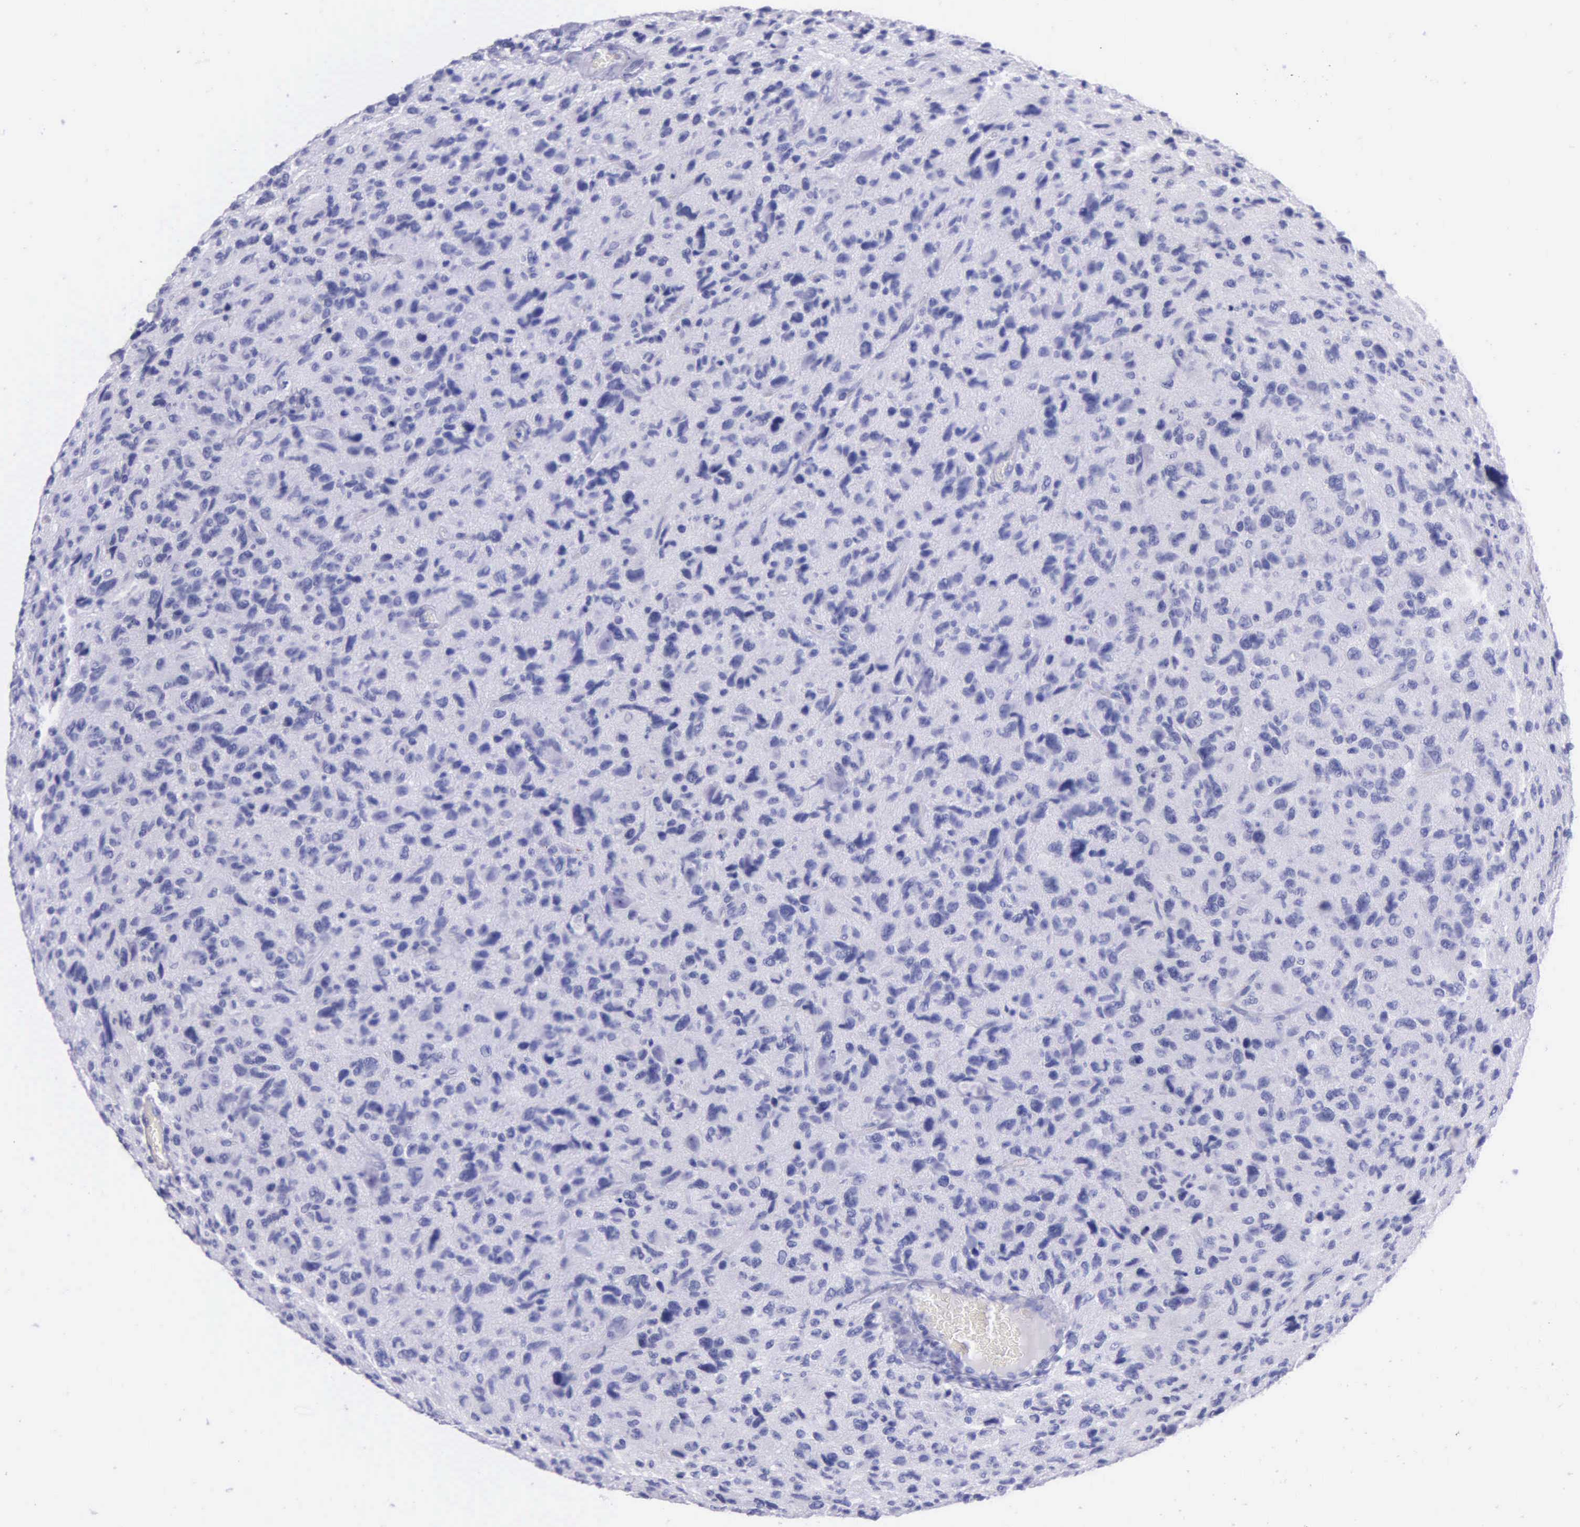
{"staining": {"intensity": "negative", "quantity": "none", "location": "none"}, "tissue": "glioma", "cell_type": "Tumor cells", "image_type": "cancer", "snomed": [{"axis": "morphology", "description": "Glioma, malignant, High grade"}, {"axis": "topography", "description": "Brain"}], "caption": "DAB immunohistochemical staining of glioma exhibits no significant staining in tumor cells.", "gene": "KLK3", "patient": {"sex": "female", "age": 60}}